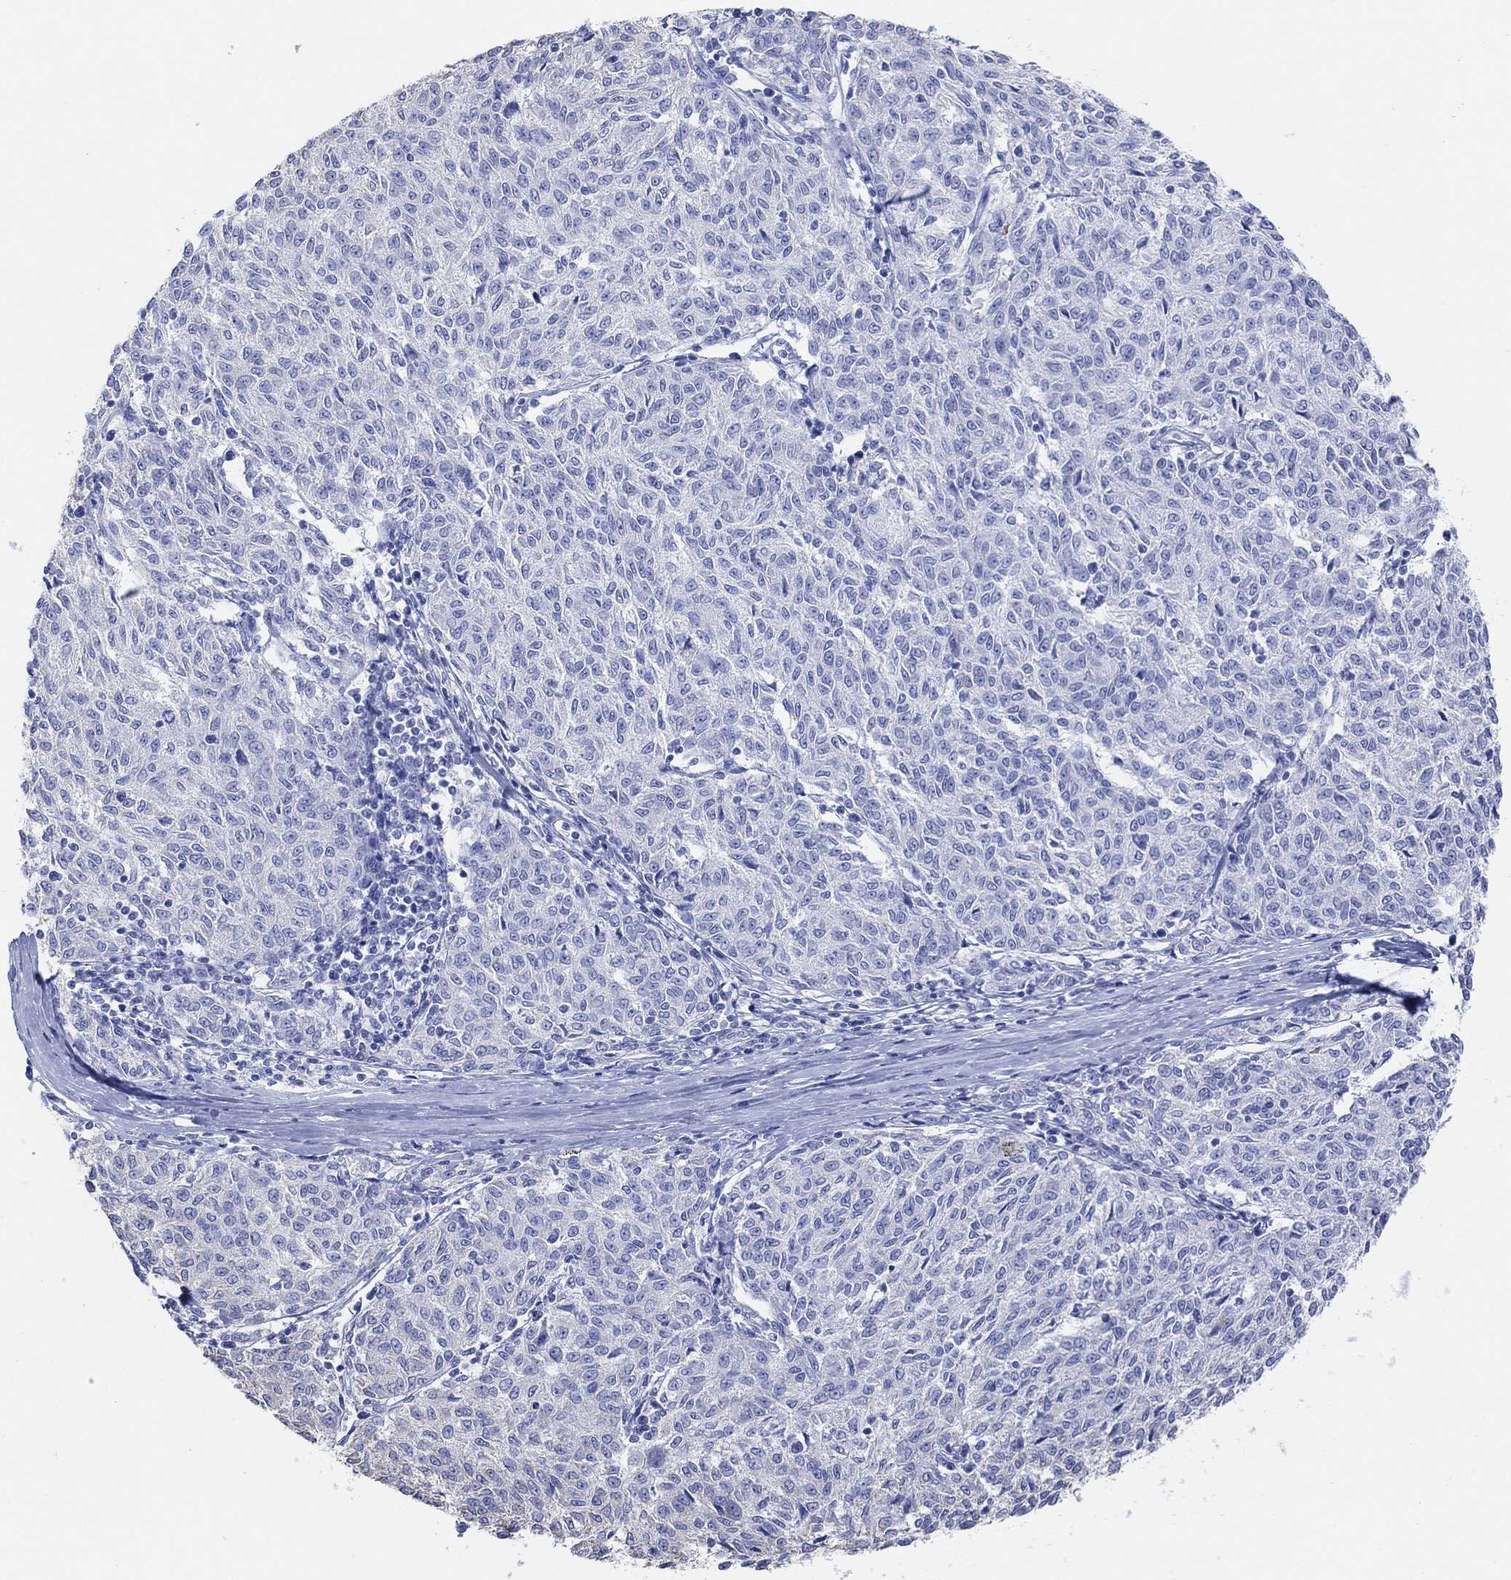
{"staining": {"intensity": "negative", "quantity": "none", "location": "none"}, "tissue": "melanoma", "cell_type": "Tumor cells", "image_type": "cancer", "snomed": [{"axis": "morphology", "description": "Malignant melanoma, NOS"}, {"axis": "topography", "description": "Skin"}], "caption": "Immunohistochemistry (IHC) photomicrograph of malignant melanoma stained for a protein (brown), which reveals no staining in tumor cells.", "gene": "SYT12", "patient": {"sex": "female", "age": 72}}